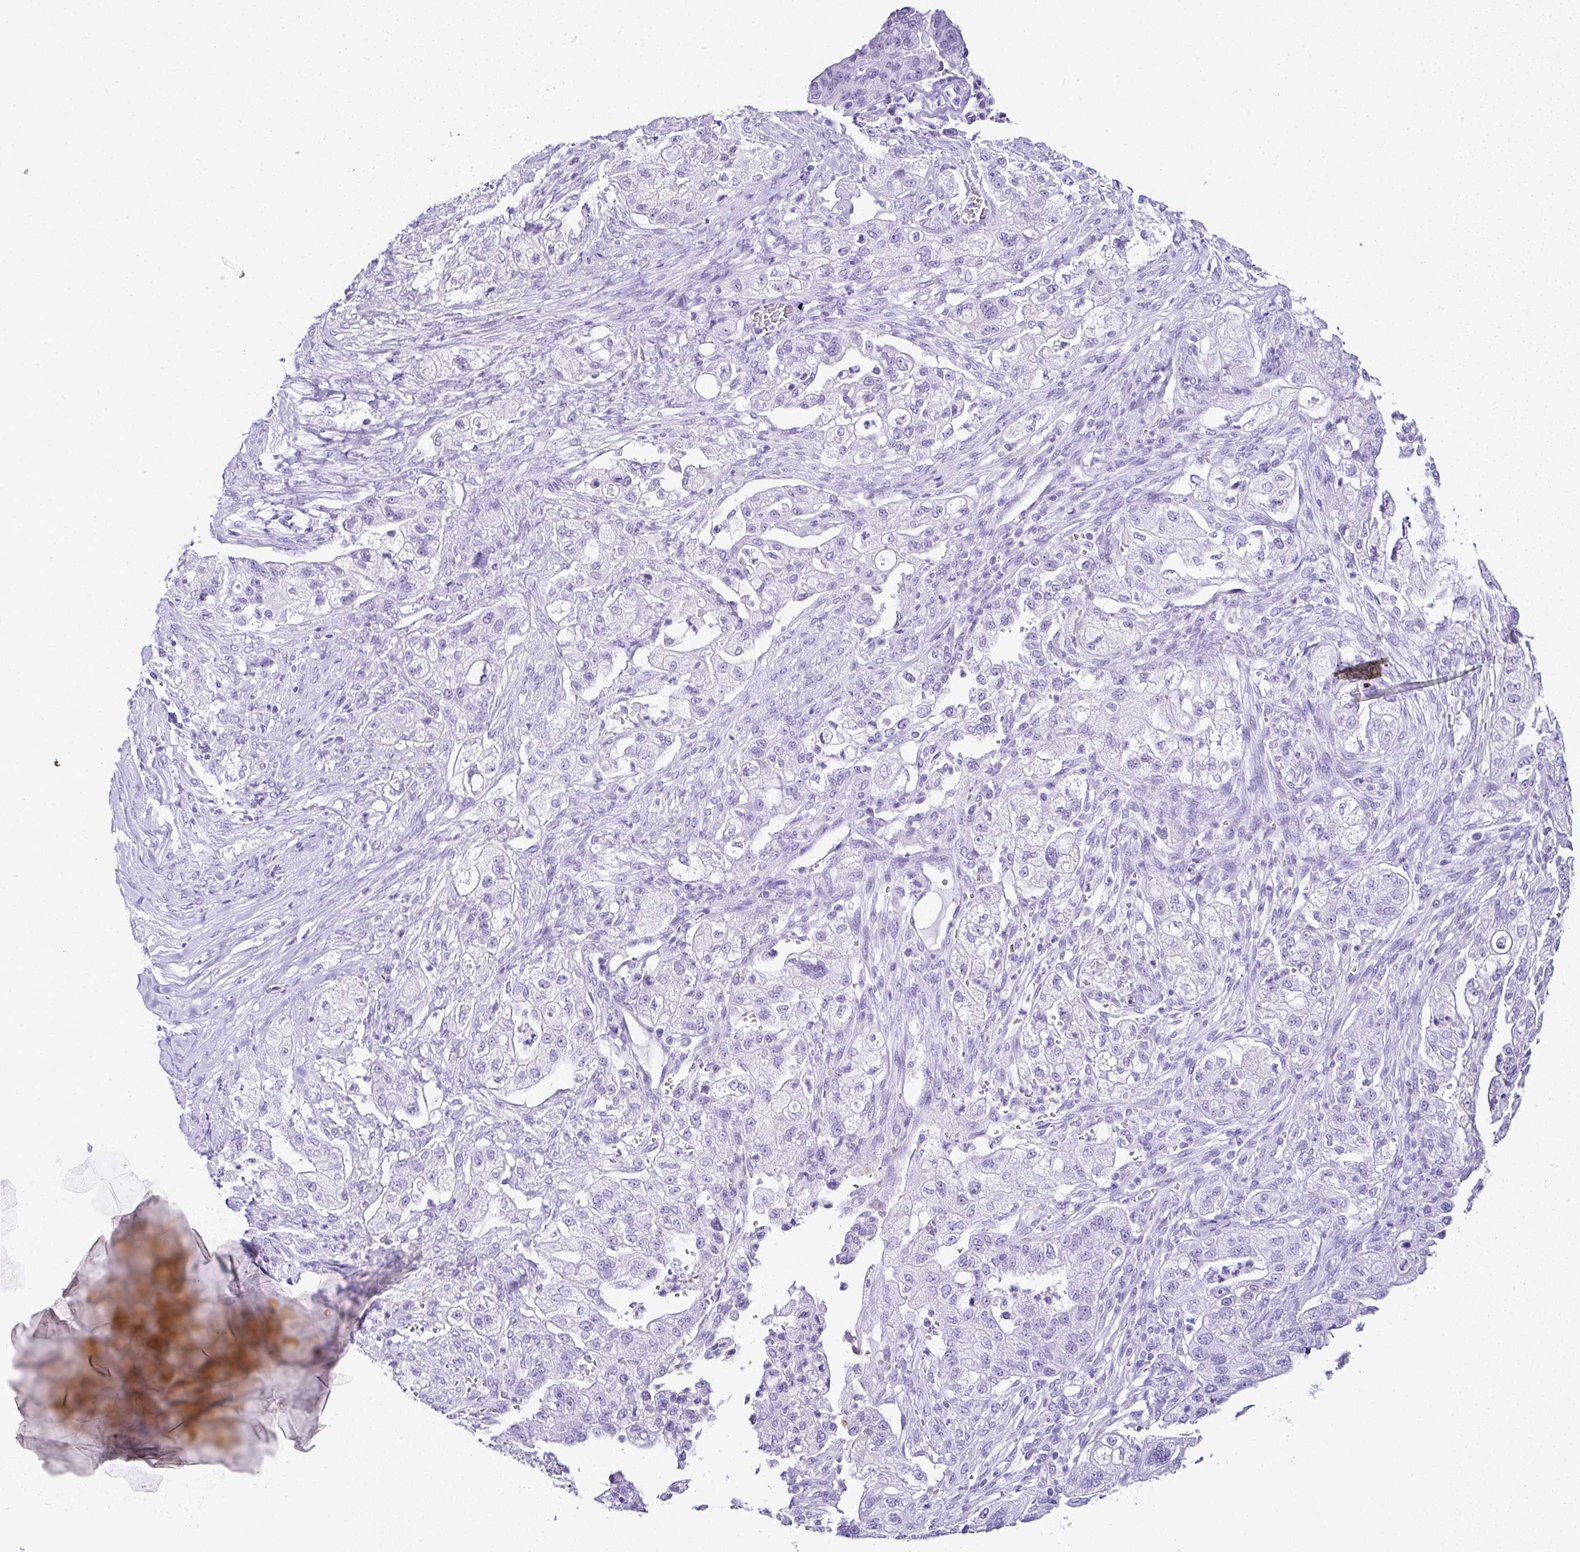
{"staining": {"intensity": "negative", "quantity": "none", "location": "none"}, "tissue": "pancreatic cancer", "cell_type": "Tumor cells", "image_type": "cancer", "snomed": [{"axis": "morphology", "description": "Adenocarcinoma, NOS"}, {"axis": "topography", "description": "Pancreas"}], "caption": "Human adenocarcinoma (pancreatic) stained for a protein using IHC demonstrates no staining in tumor cells.", "gene": "SERPINB3", "patient": {"sex": "female", "age": 78}}